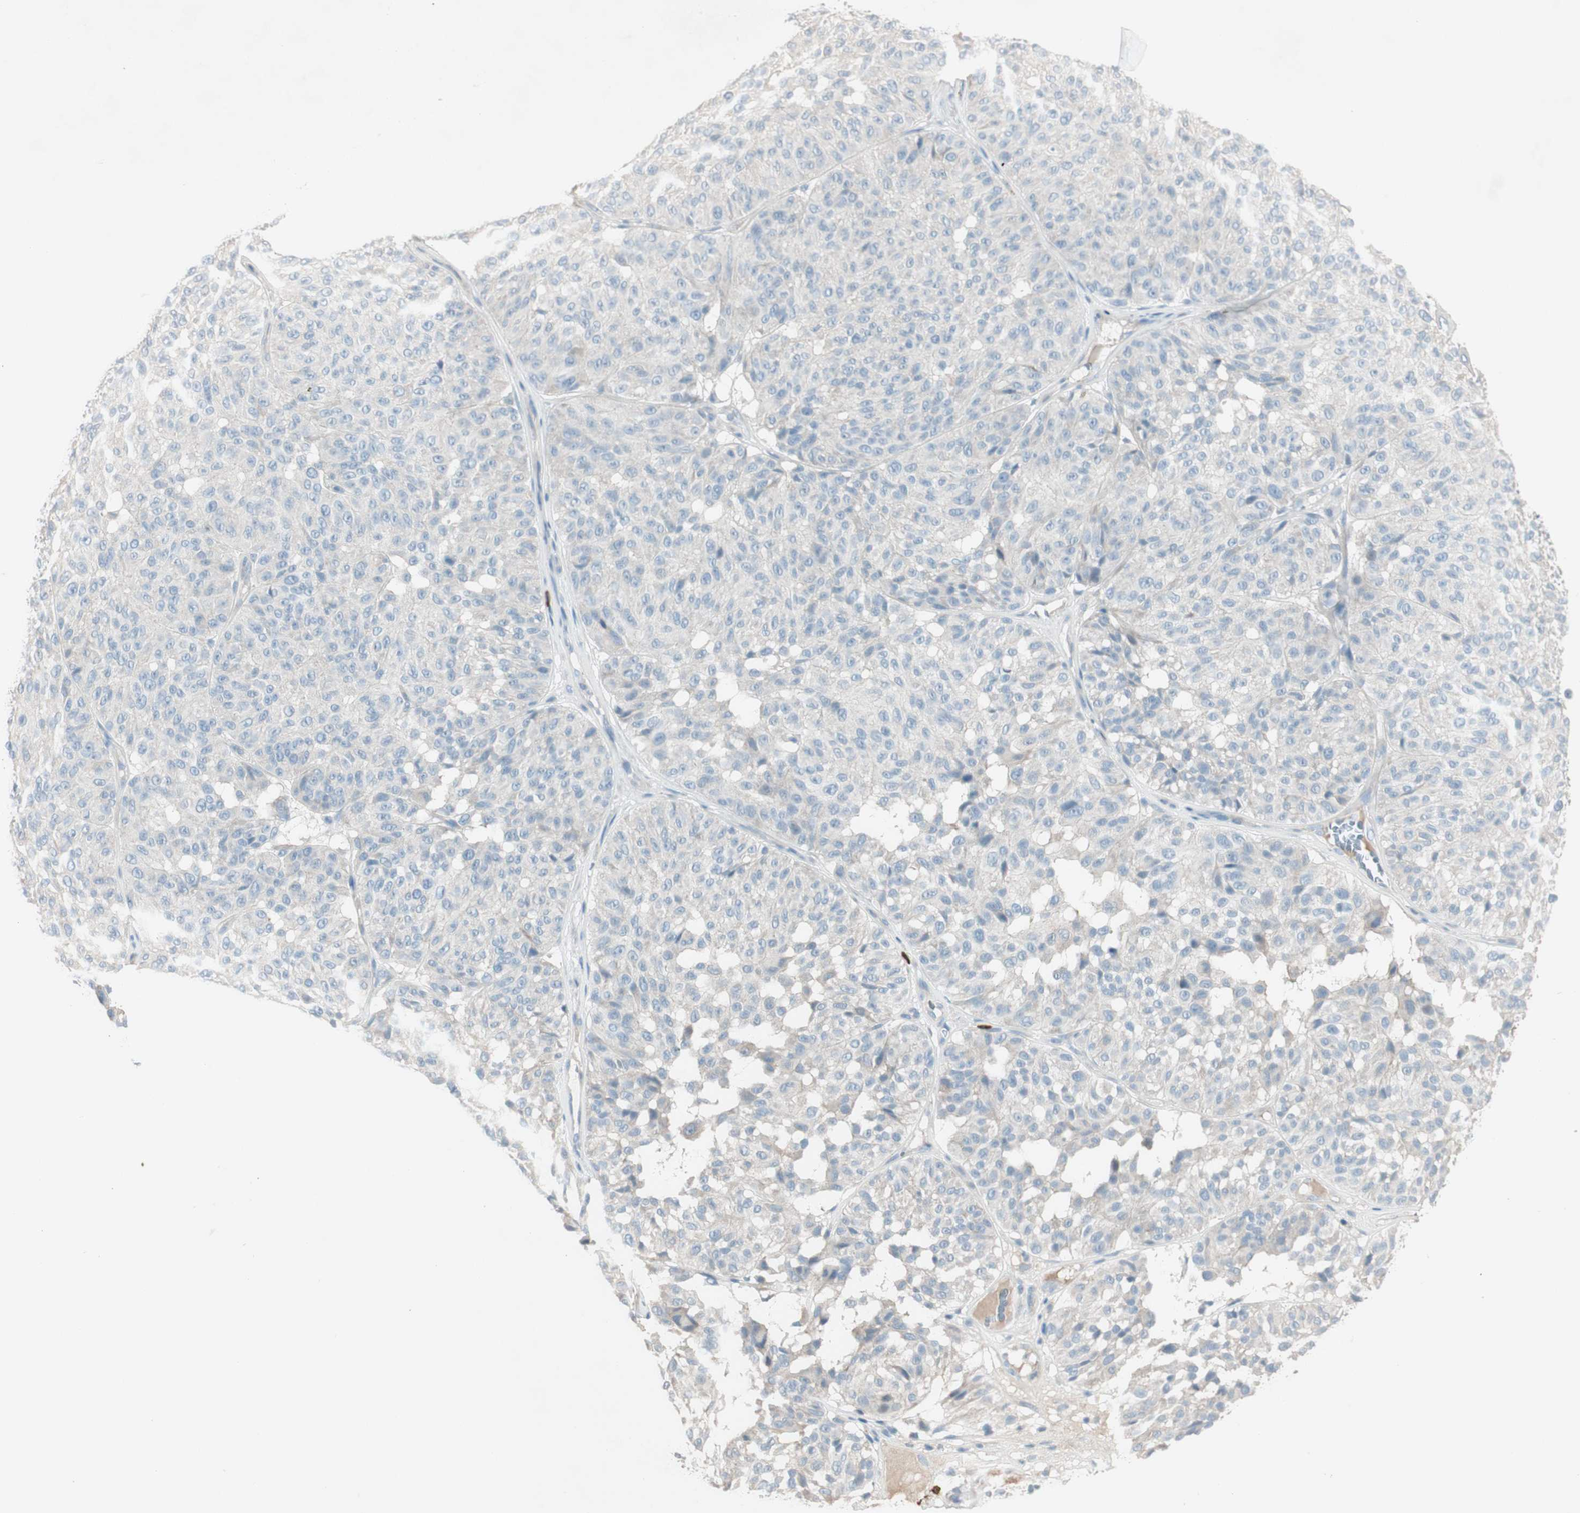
{"staining": {"intensity": "negative", "quantity": "none", "location": "none"}, "tissue": "melanoma", "cell_type": "Tumor cells", "image_type": "cancer", "snomed": [{"axis": "morphology", "description": "Malignant melanoma, NOS"}, {"axis": "topography", "description": "Skin"}], "caption": "Tumor cells show no significant protein positivity in melanoma. (DAB immunohistochemistry with hematoxylin counter stain).", "gene": "MAPRE3", "patient": {"sex": "female", "age": 46}}